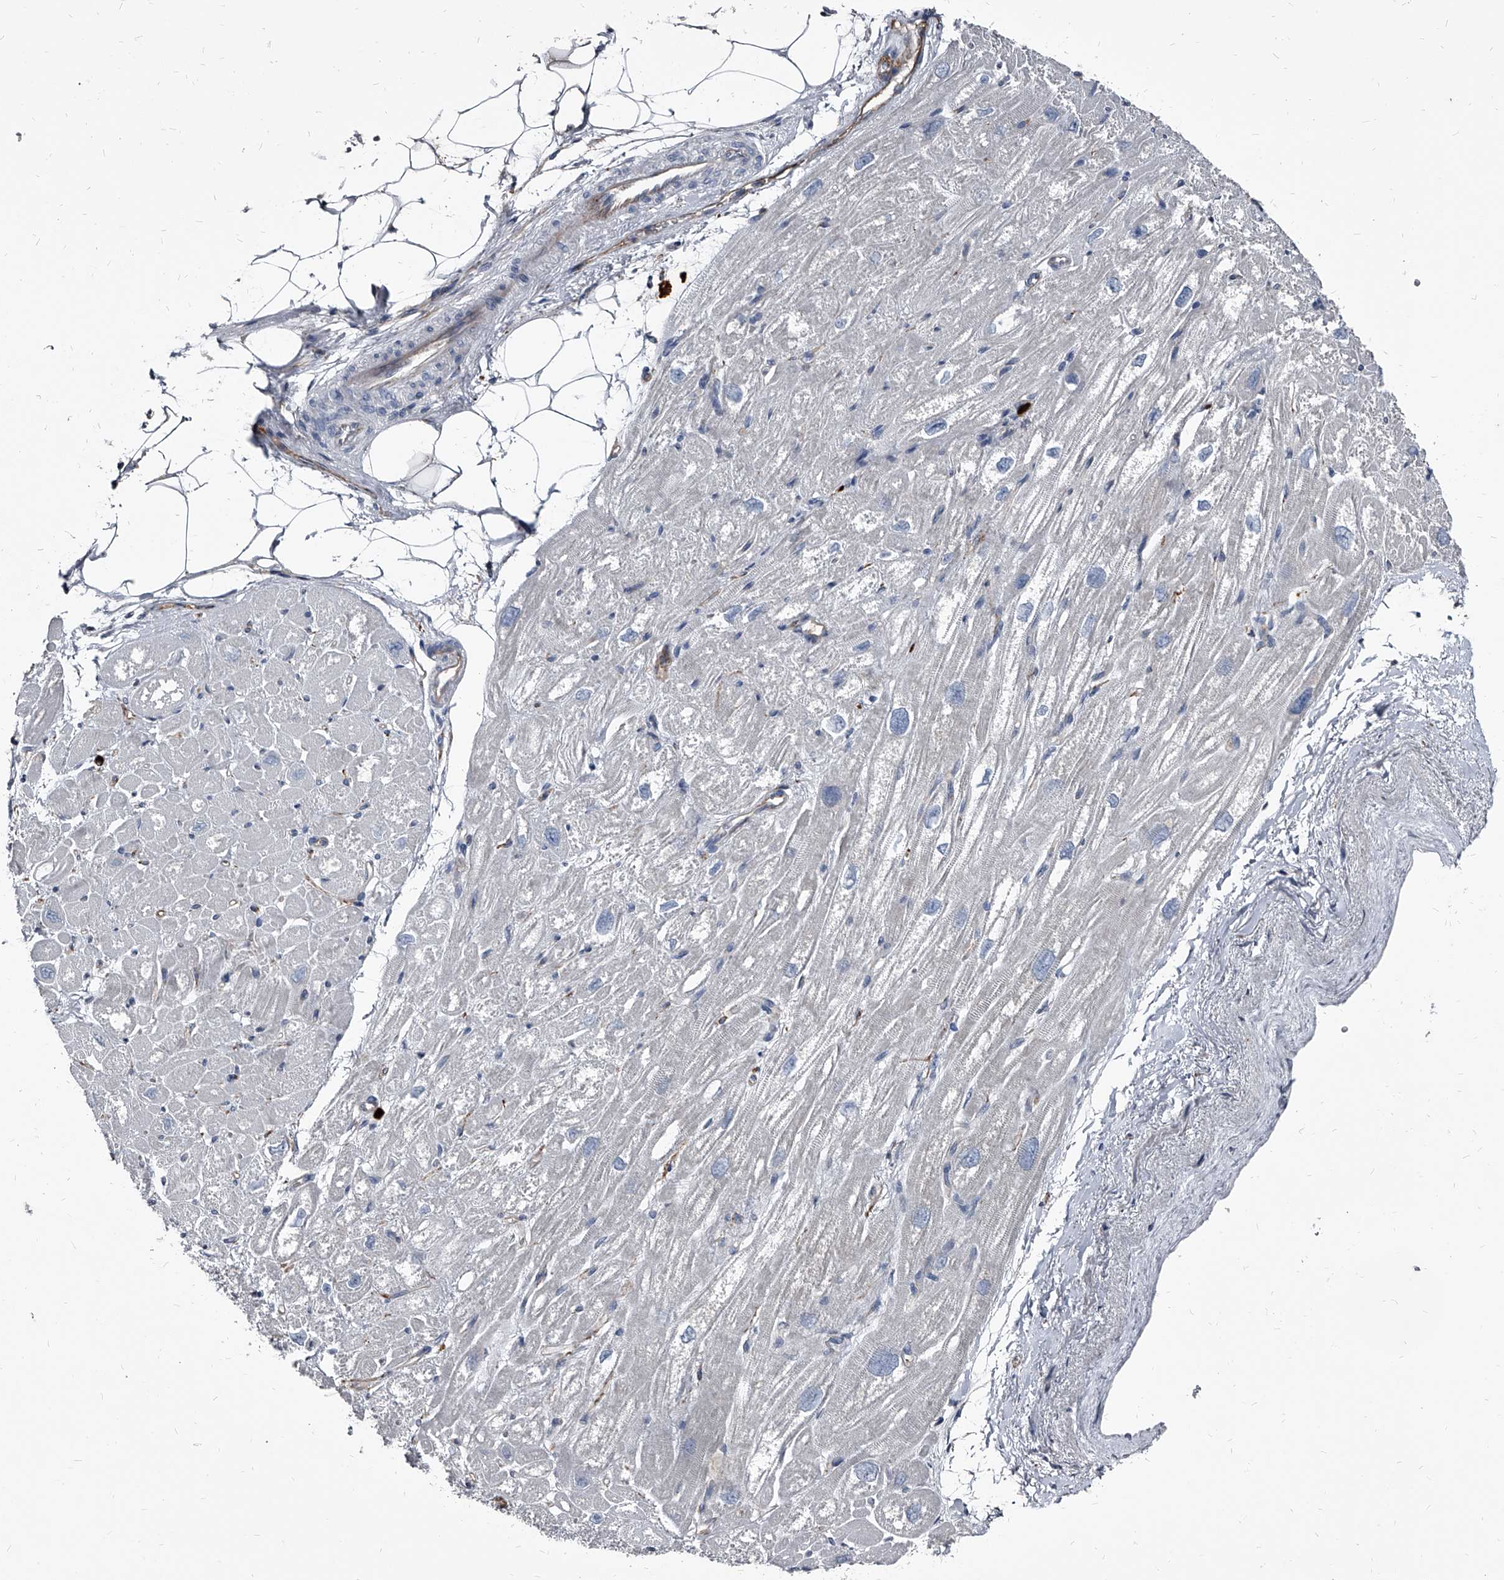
{"staining": {"intensity": "negative", "quantity": "none", "location": "none"}, "tissue": "heart muscle", "cell_type": "Cardiomyocytes", "image_type": "normal", "snomed": [{"axis": "morphology", "description": "Normal tissue, NOS"}, {"axis": "topography", "description": "Heart"}], "caption": "The immunohistochemistry image has no significant positivity in cardiomyocytes of heart muscle. (DAB (3,3'-diaminobenzidine) IHC visualized using brightfield microscopy, high magnification).", "gene": "PGLYRP3", "patient": {"sex": "male", "age": 50}}